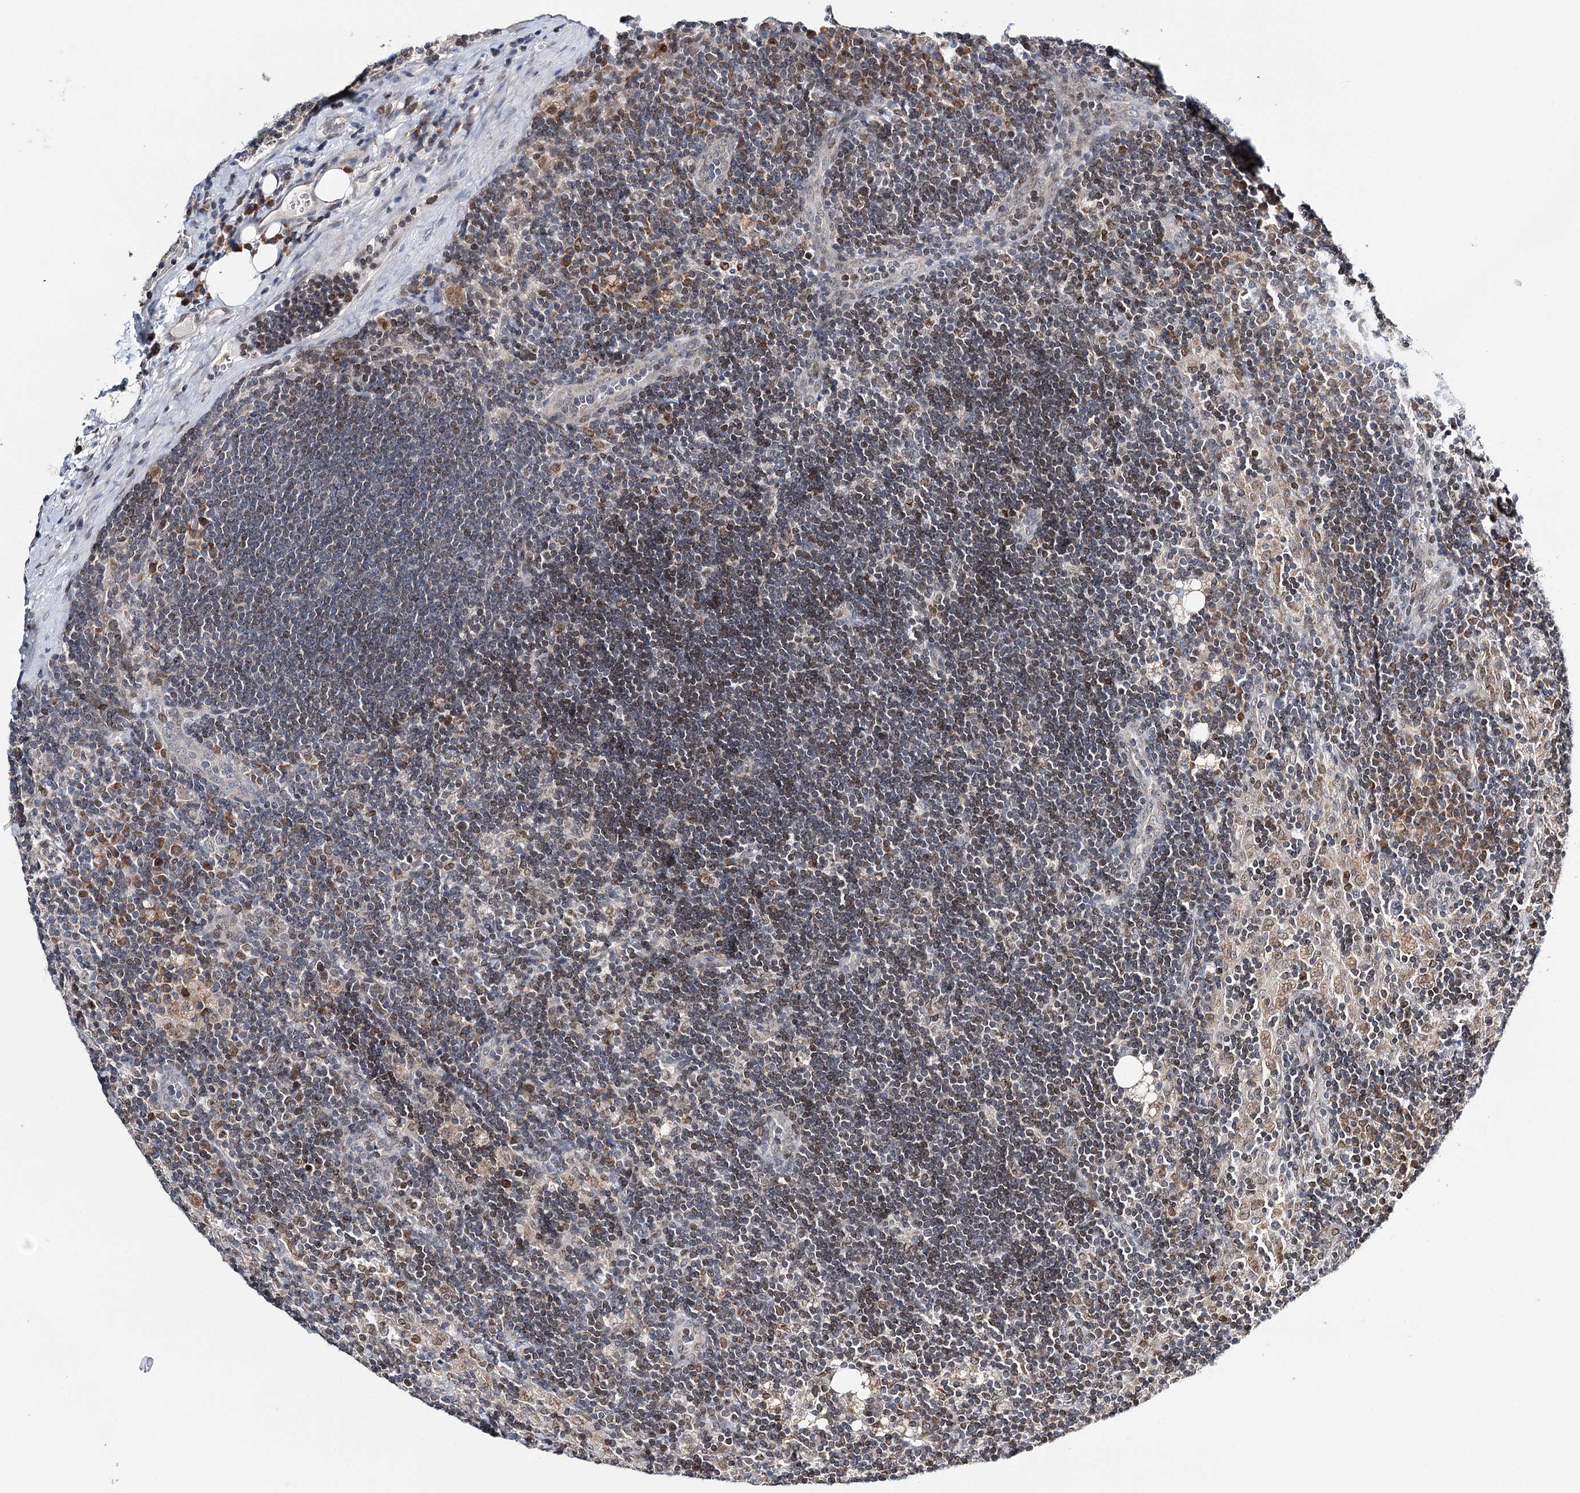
{"staining": {"intensity": "negative", "quantity": "none", "location": "none"}, "tissue": "lymph node", "cell_type": "Germinal center cells", "image_type": "normal", "snomed": [{"axis": "morphology", "description": "Normal tissue, NOS"}, {"axis": "topography", "description": "Lymph node"}], "caption": "The image exhibits no significant expression in germinal center cells of lymph node. Nuclei are stained in blue.", "gene": "CFAP46", "patient": {"sex": "male", "age": 24}}